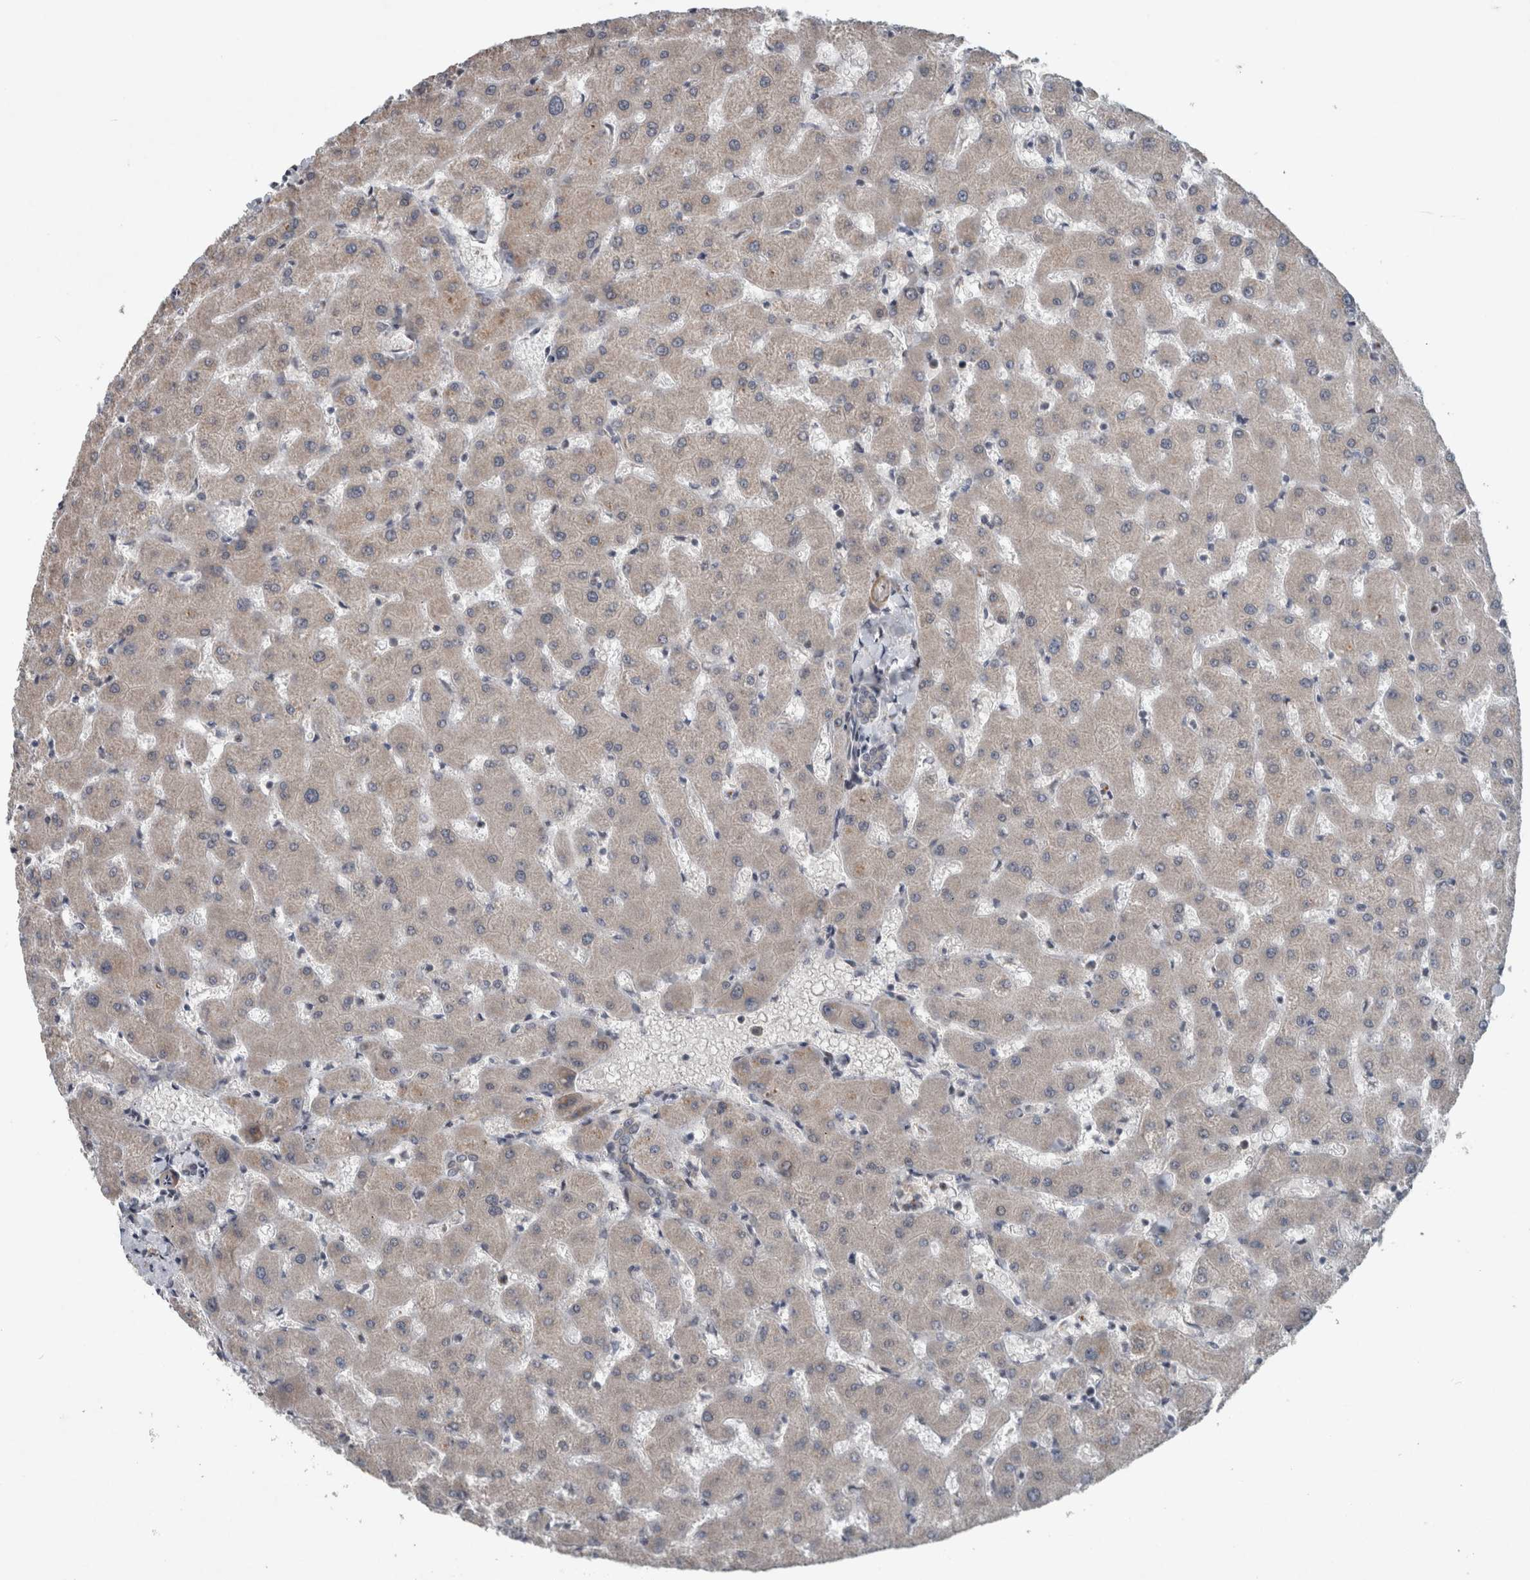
{"staining": {"intensity": "negative", "quantity": "none", "location": "none"}, "tissue": "liver", "cell_type": "Cholangiocytes", "image_type": "normal", "snomed": [{"axis": "morphology", "description": "Normal tissue, NOS"}, {"axis": "topography", "description": "Liver"}], "caption": "Immunohistochemistry (IHC) image of unremarkable liver: human liver stained with DAB demonstrates no significant protein expression in cholangiocytes. The staining is performed using DAB brown chromogen with nuclei counter-stained in using hematoxylin.", "gene": "GIMAP6", "patient": {"sex": "female", "age": 63}}